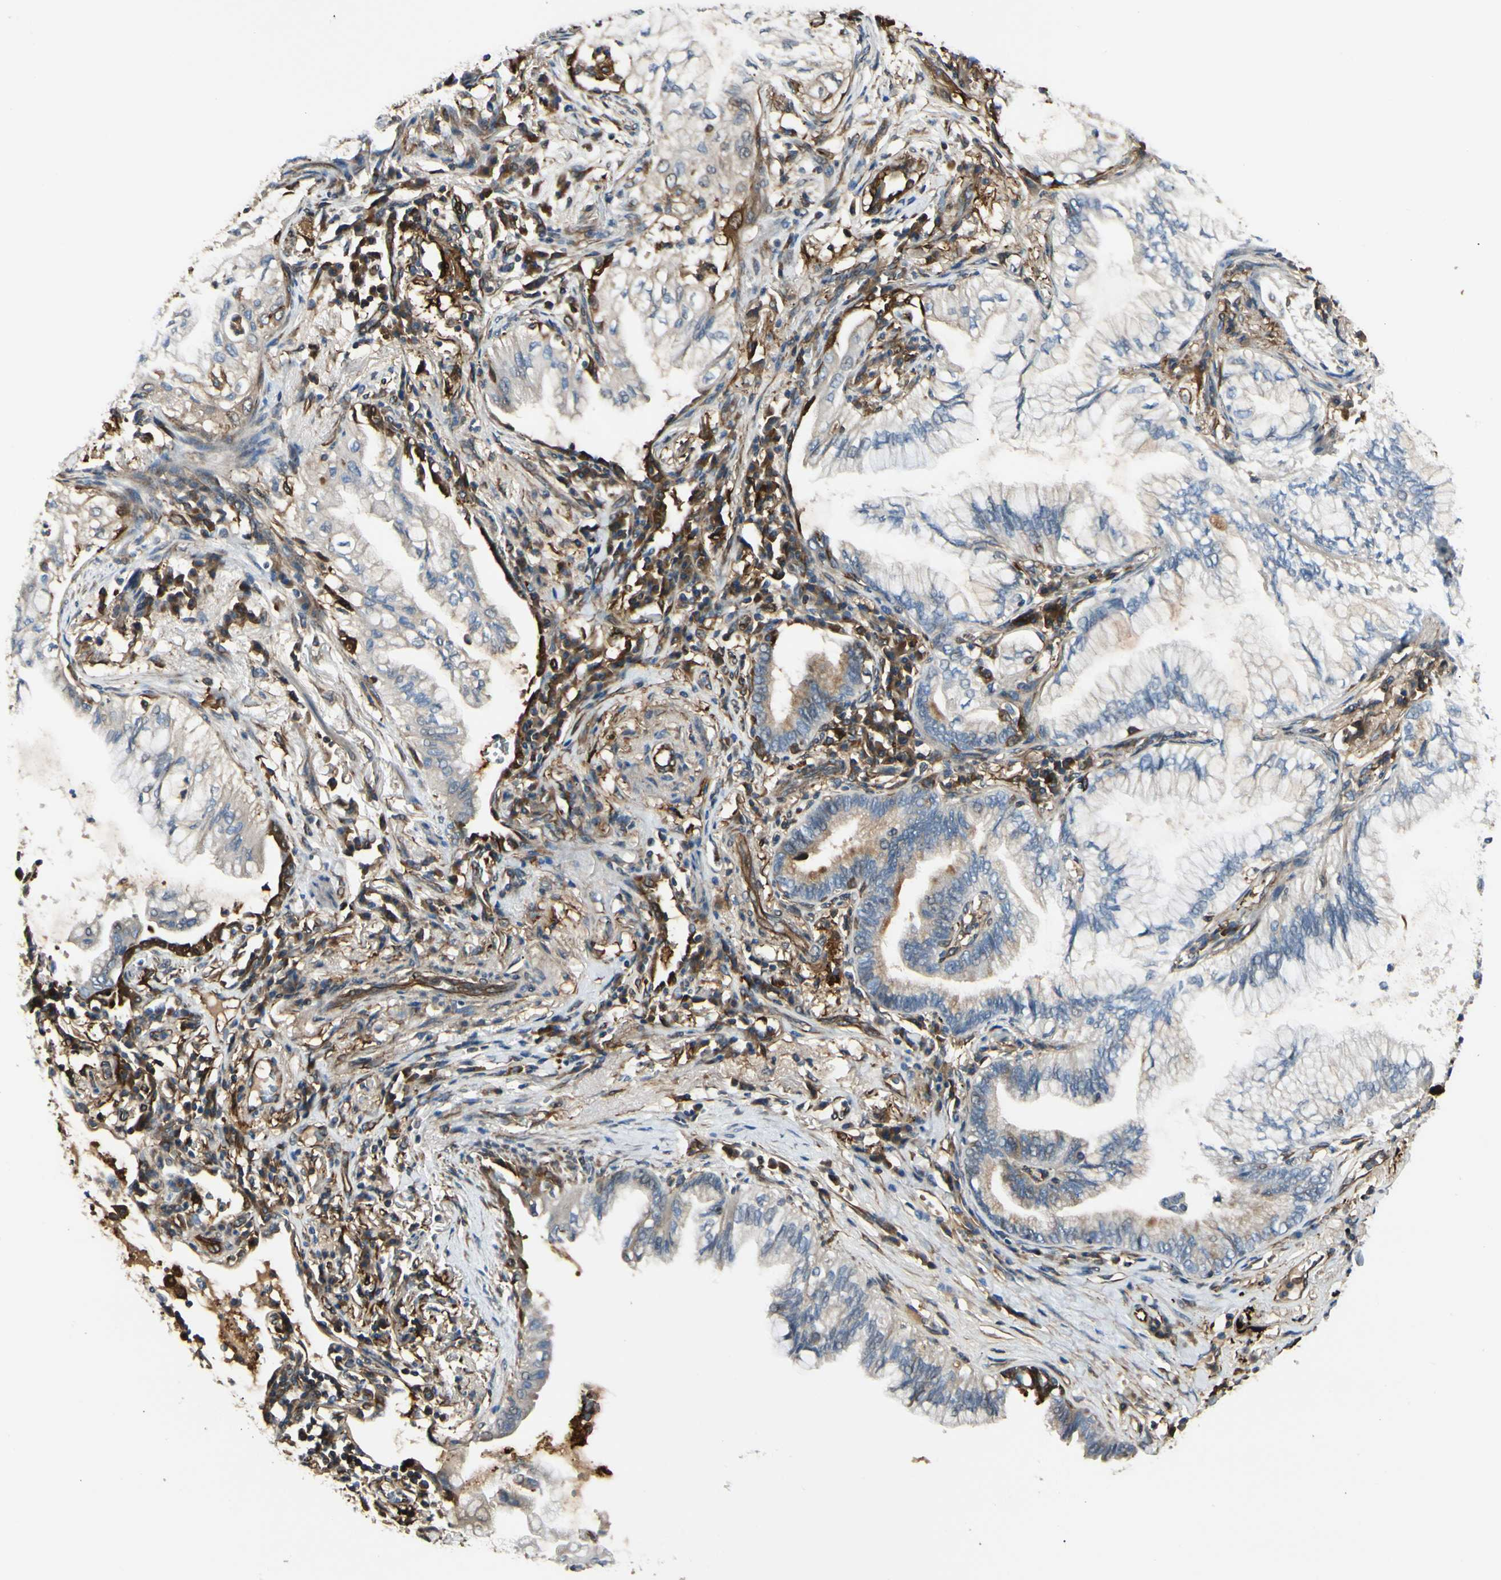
{"staining": {"intensity": "moderate", "quantity": ">75%", "location": "cytoplasmic/membranous"}, "tissue": "lung cancer", "cell_type": "Tumor cells", "image_type": "cancer", "snomed": [{"axis": "morphology", "description": "Adenocarcinoma, NOS"}, {"axis": "topography", "description": "Lung"}], "caption": "Immunohistochemistry (IHC) histopathology image of lung cancer stained for a protein (brown), which exhibits medium levels of moderate cytoplasmic/membranous positivity in about >75% of tumor cells.", "gene": "FTH1", "patient": {"sex": "female", "age": 70}}